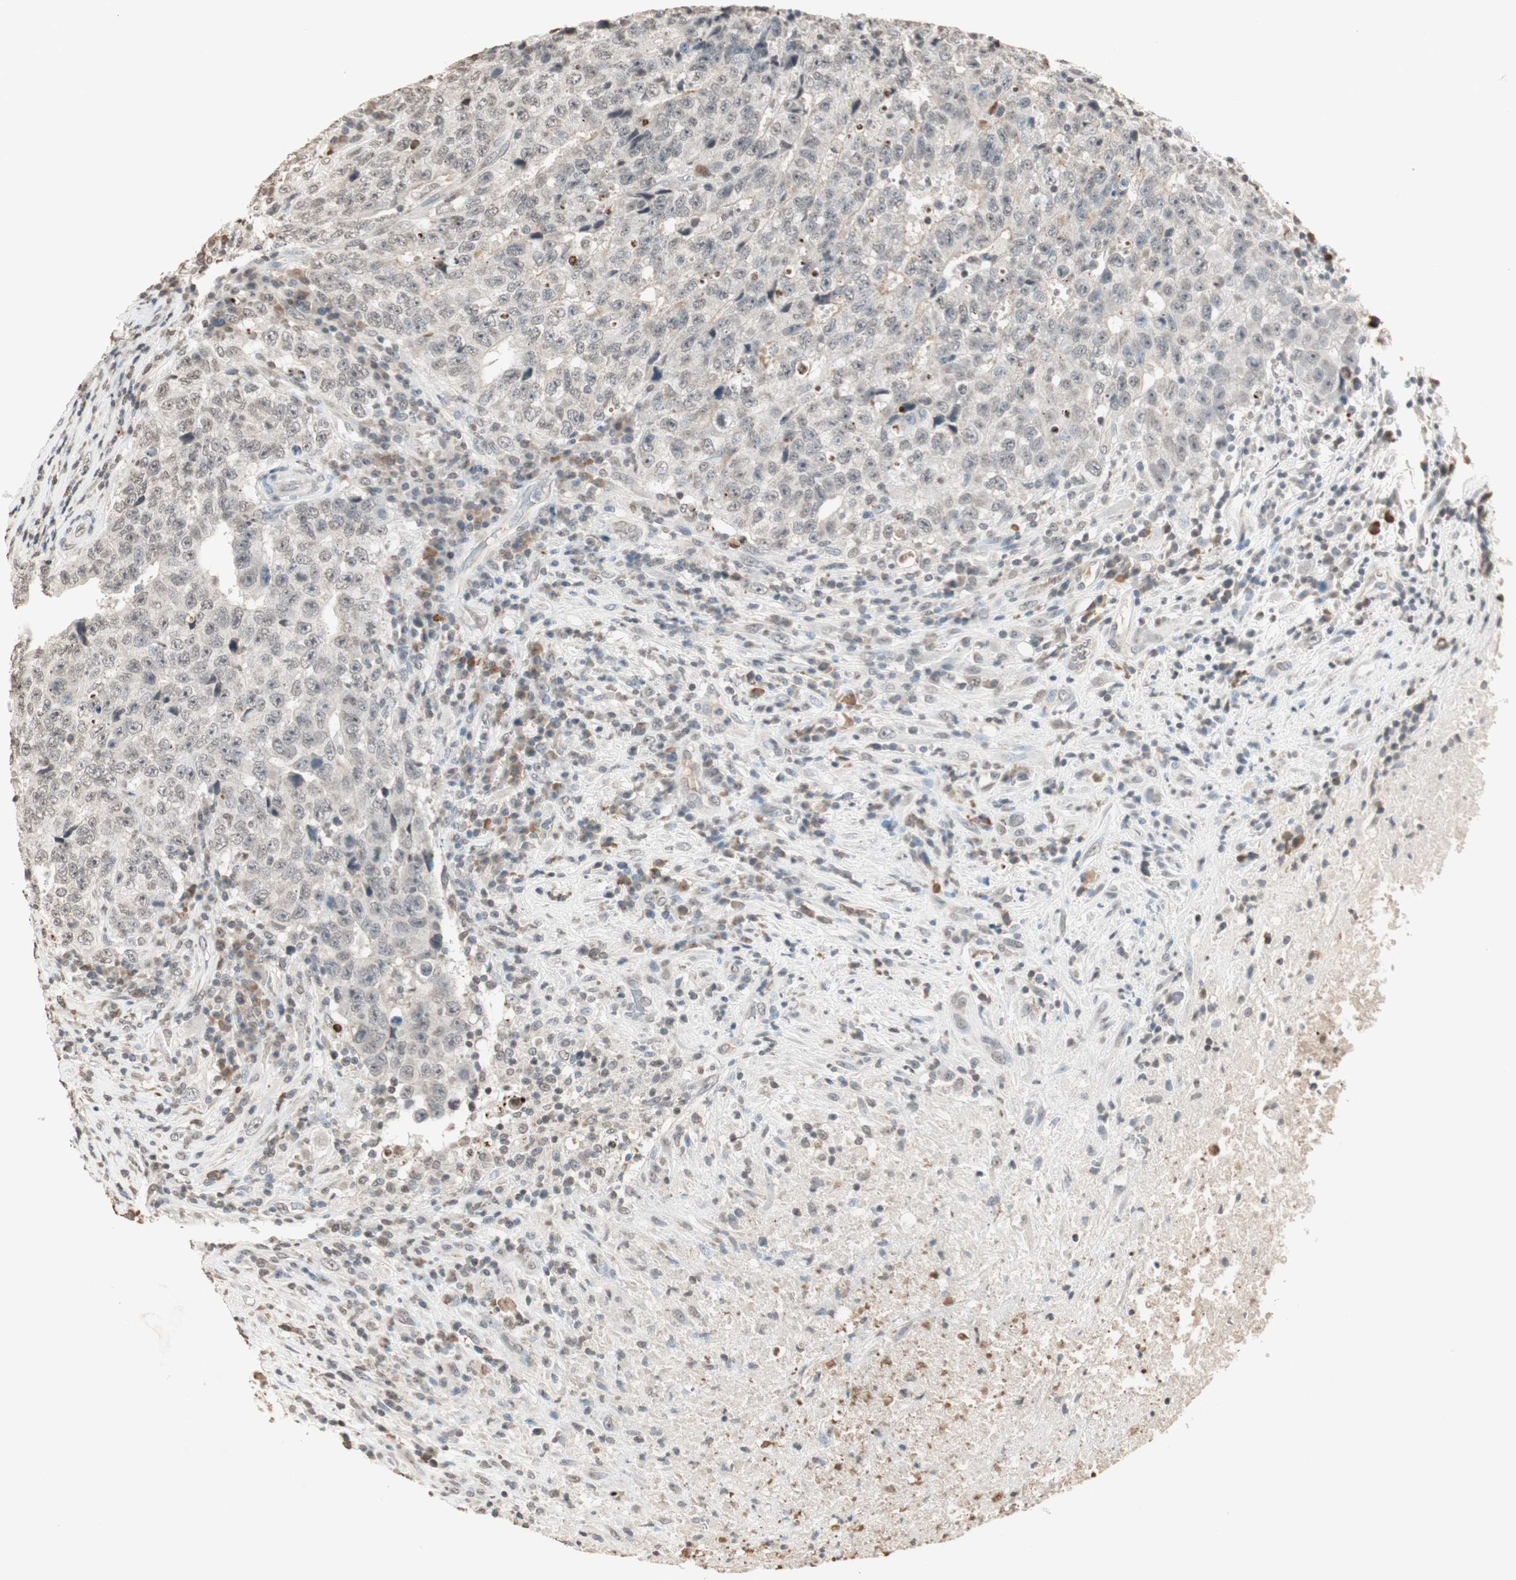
{"staining": {"intensity": "negative", "quantity": "none", "location": "none"}, "tissue": "testis cancer", "cell_type": "Tumor cells", "image_type": "cancer", "snomed": [{"axis": "morphology", "description": "Necrosis, NOS"}, {"axis": "morphology", "description": "Carcinoma, Embryonal, NOS"}, {"axis": "topography", "description": "Testis"}], "caption": "A micrograph of human testis cancer (embryonal carcinoma) is negative for staining in tumor cells.", "gene": "PRELID1", "patient": {"sex": "male", "age": 19}}